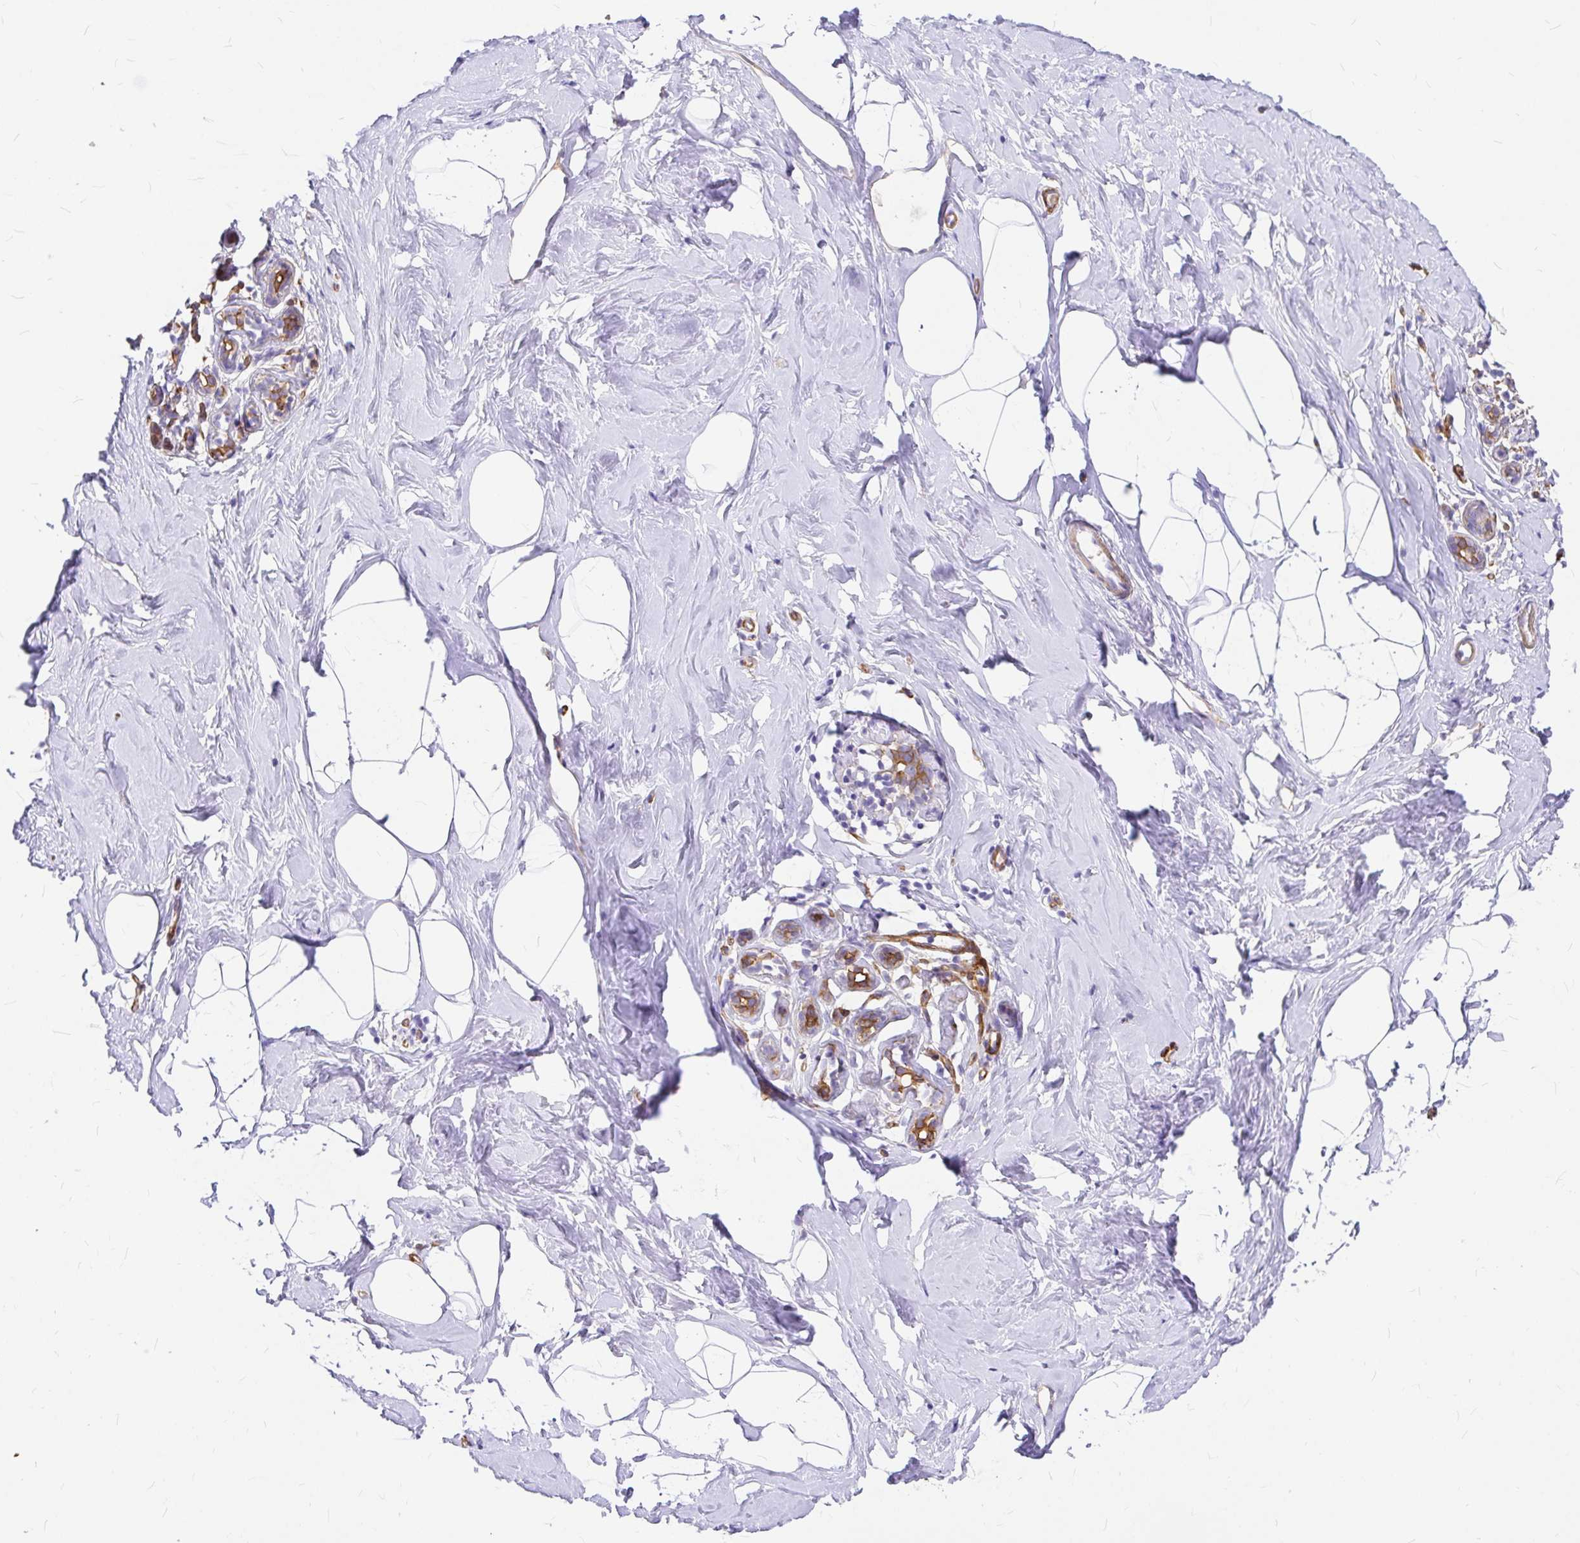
{"staining": {"intensity": "negative", "quantity": "none", "location": "none"}, "tissue": "breast", "cell_type": "Adipocytes", "image_type": "normal", "snomed": [{"axis": "morphology", "description": "Normal tissue, NOS"}, {"axis": "topography", "description": "Breast"}], "caption": "Adipocytes are negative for brown protein staining in benign breast. (IHC, brightfield microscopy, high magnification).", "gene": "MYO1B", "patient": {"sex": "female", "age": 32}}